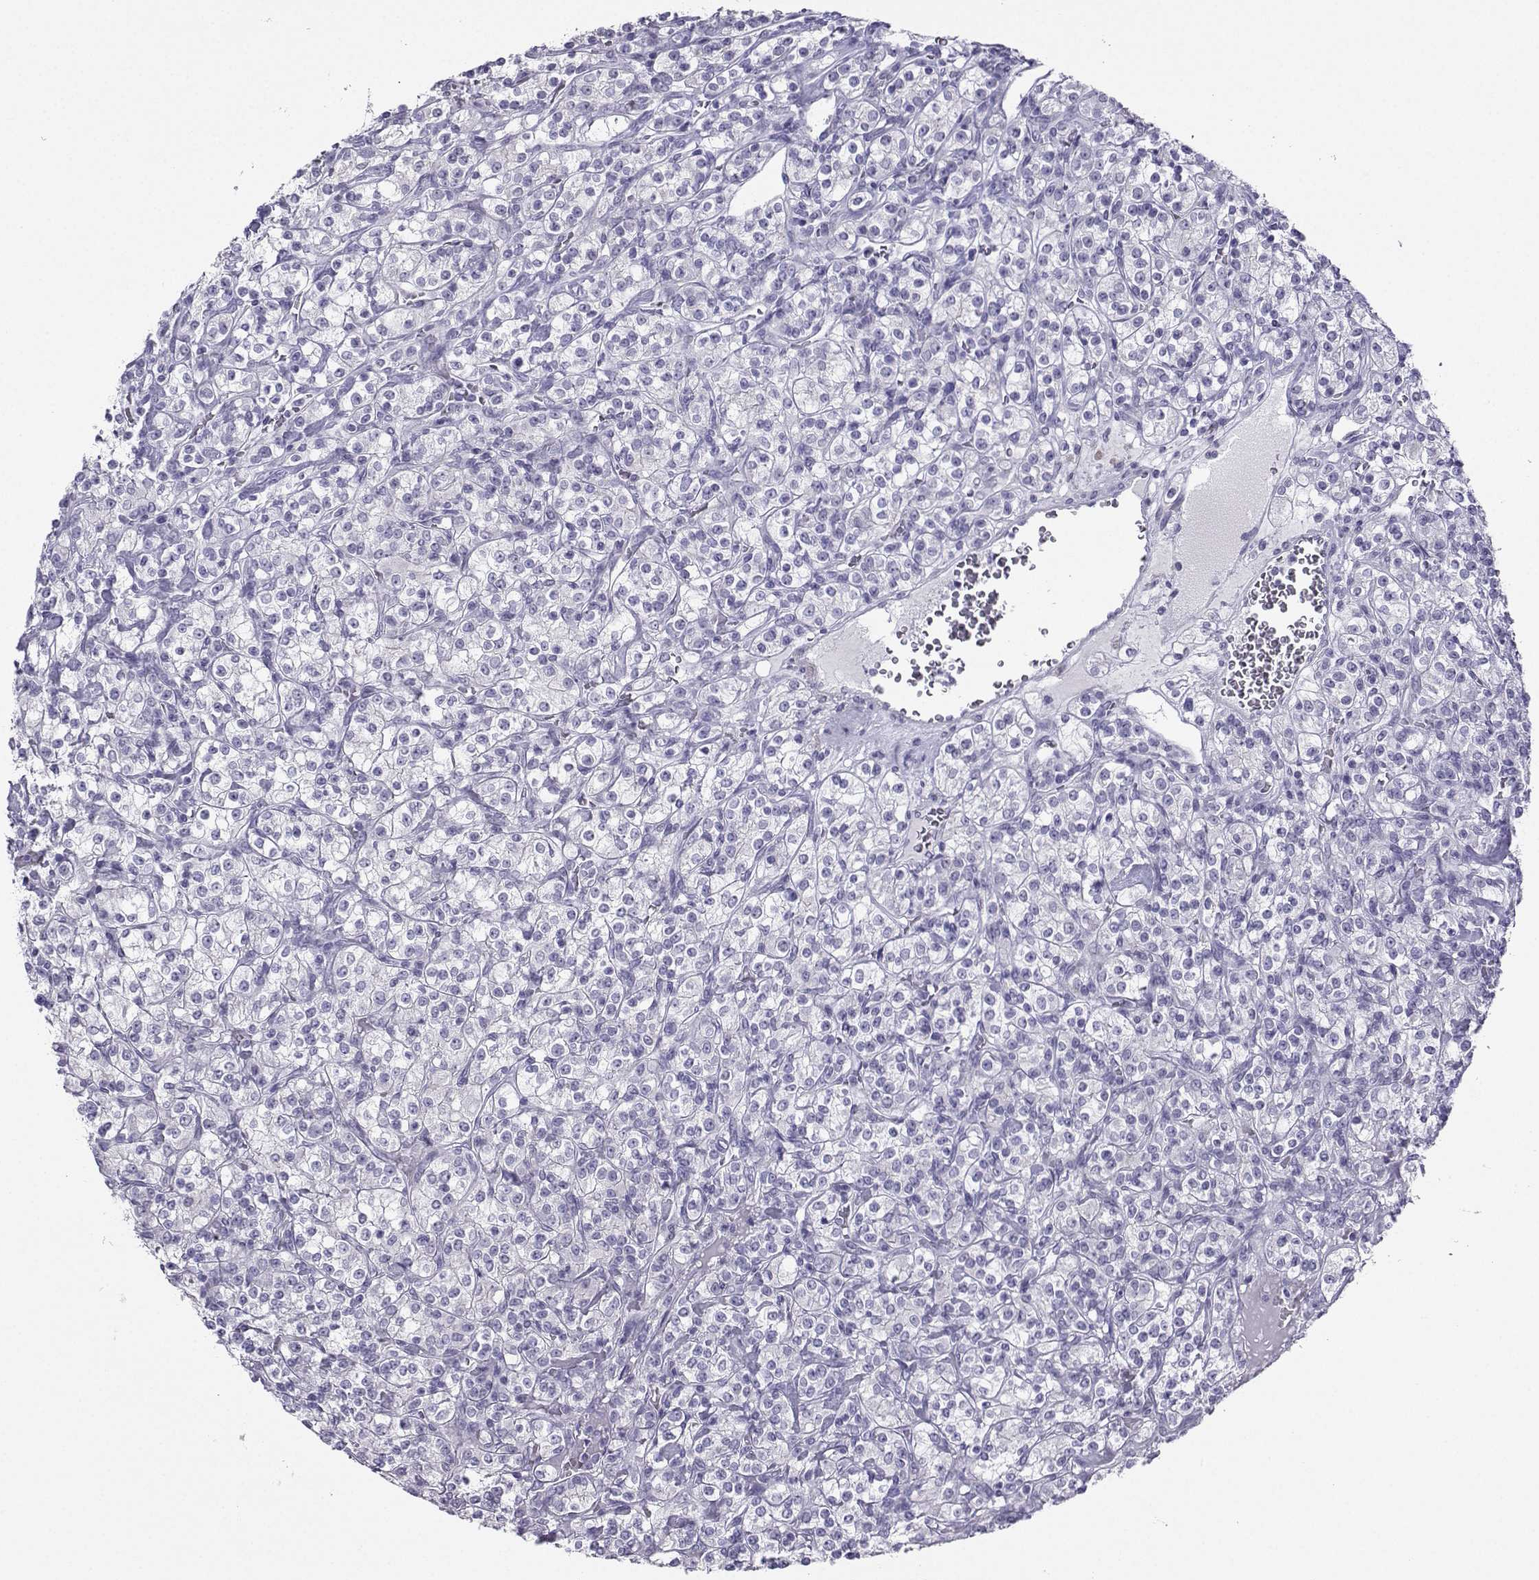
{"staining": {"intensity": "negative", "quantity": "none", "location": "none"}, "tissue": "renal cancer", "cell_type": "Tumor cells", "image_type": "cancer", "snomed": [{"axis": "morphology", "description": "Adenocarcinoma, NOS"}, {"axis": "topography", "description": "Kidney"}], "caption": "Protein analysis of adenocarcinoma (renal) reveals no significant staining in tumor cells.", "gene": "KIF17", "patient": {"sex": "male", "age": 77}}